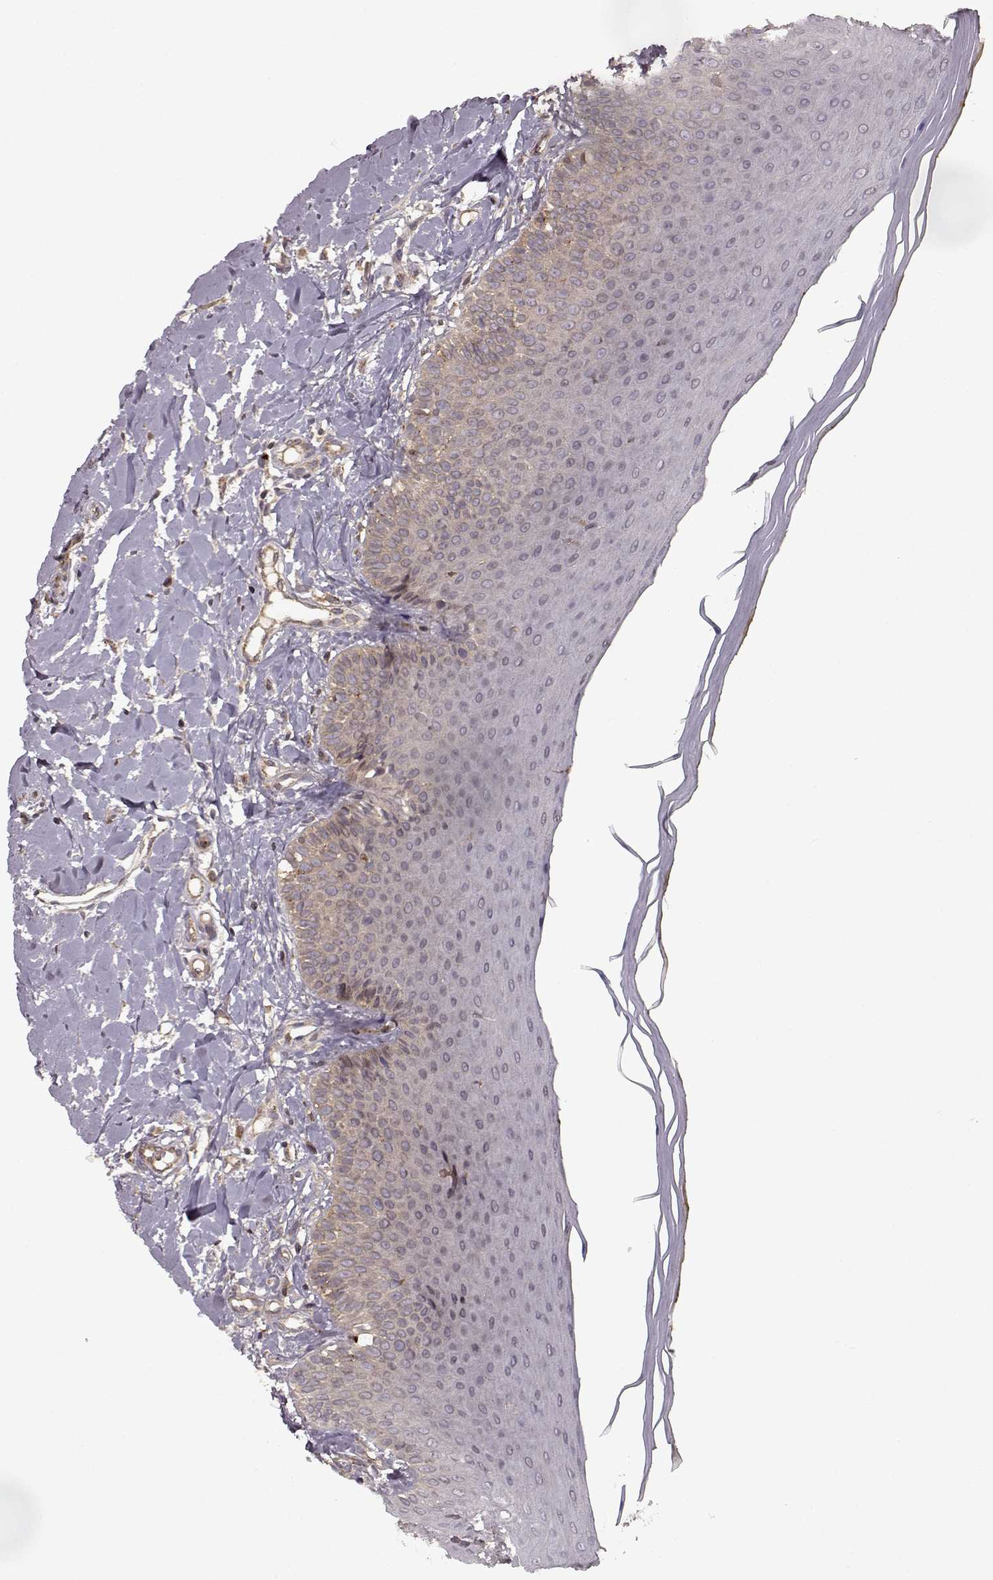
{"staining": {"intensity": "weak", "quantity": "25%-75%", "location": "cytoplasmic/membranous"}, "tissue": "oral mucosa", "cell_type": "Squamous epithelial cells", "image_type": "normal", "snomed": [{"axis": "morphology", "description": "Normal tissue, NOS"}, {"axis": "topography", "description": "Oral tissue"}], "caption": "DAB (3,3'-diaminobenzidine) immunohistochemical staining of normal oral mucosa displays weak cytoplasmic/membranous protein expression in about 25%-75% of squamous epithelial cells. The protein of interest is stained brown, and the nuclei are stained in blue (DAB (3,3'-diaminobenzidine) IHC with brightfield microscopy, high magnification).", "gene": "IFRD2", "patient": {"sex": "female", "age": 43}}